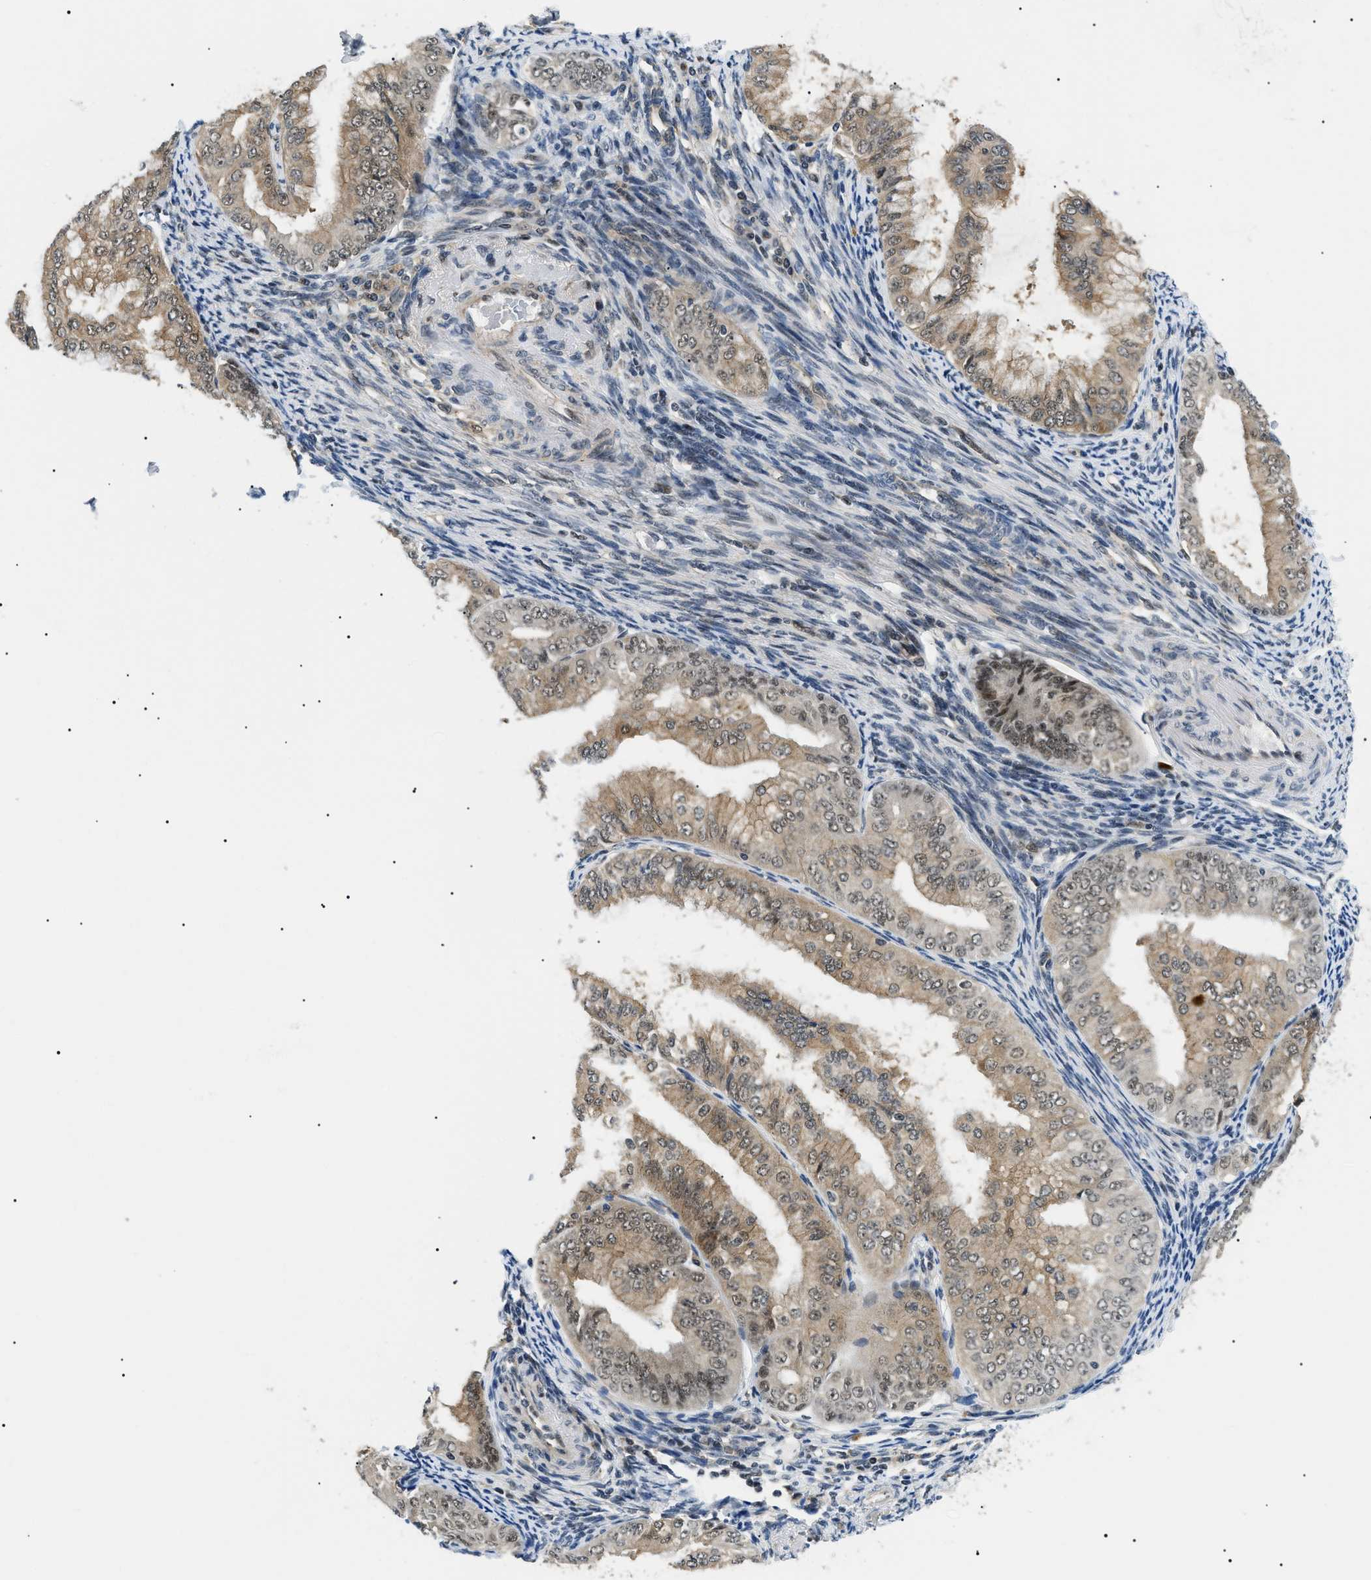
{"staining": {"intensity": "moderate", "quantity": ">75%", "location": "cytoplasmic/membranous,nuclear"}, "tissue": "endometrial cancer", "cell_type": "Tumor cells", "image_type": "cancer", "snomed": [{"axis": "morphology", "description": "Adenocarcinoma, NOS"}, {"axis": "topography", "description": "Endometrium"}], "caption": "Immunohistochemical staining of human endometrial cancer reveals medium levels of moderate cytoplasmic/membranous and nuclear protein positivity in about >75% of tumor cells.", "gene": "RBM15", "patient": {"sex": "female", "age": 63}}